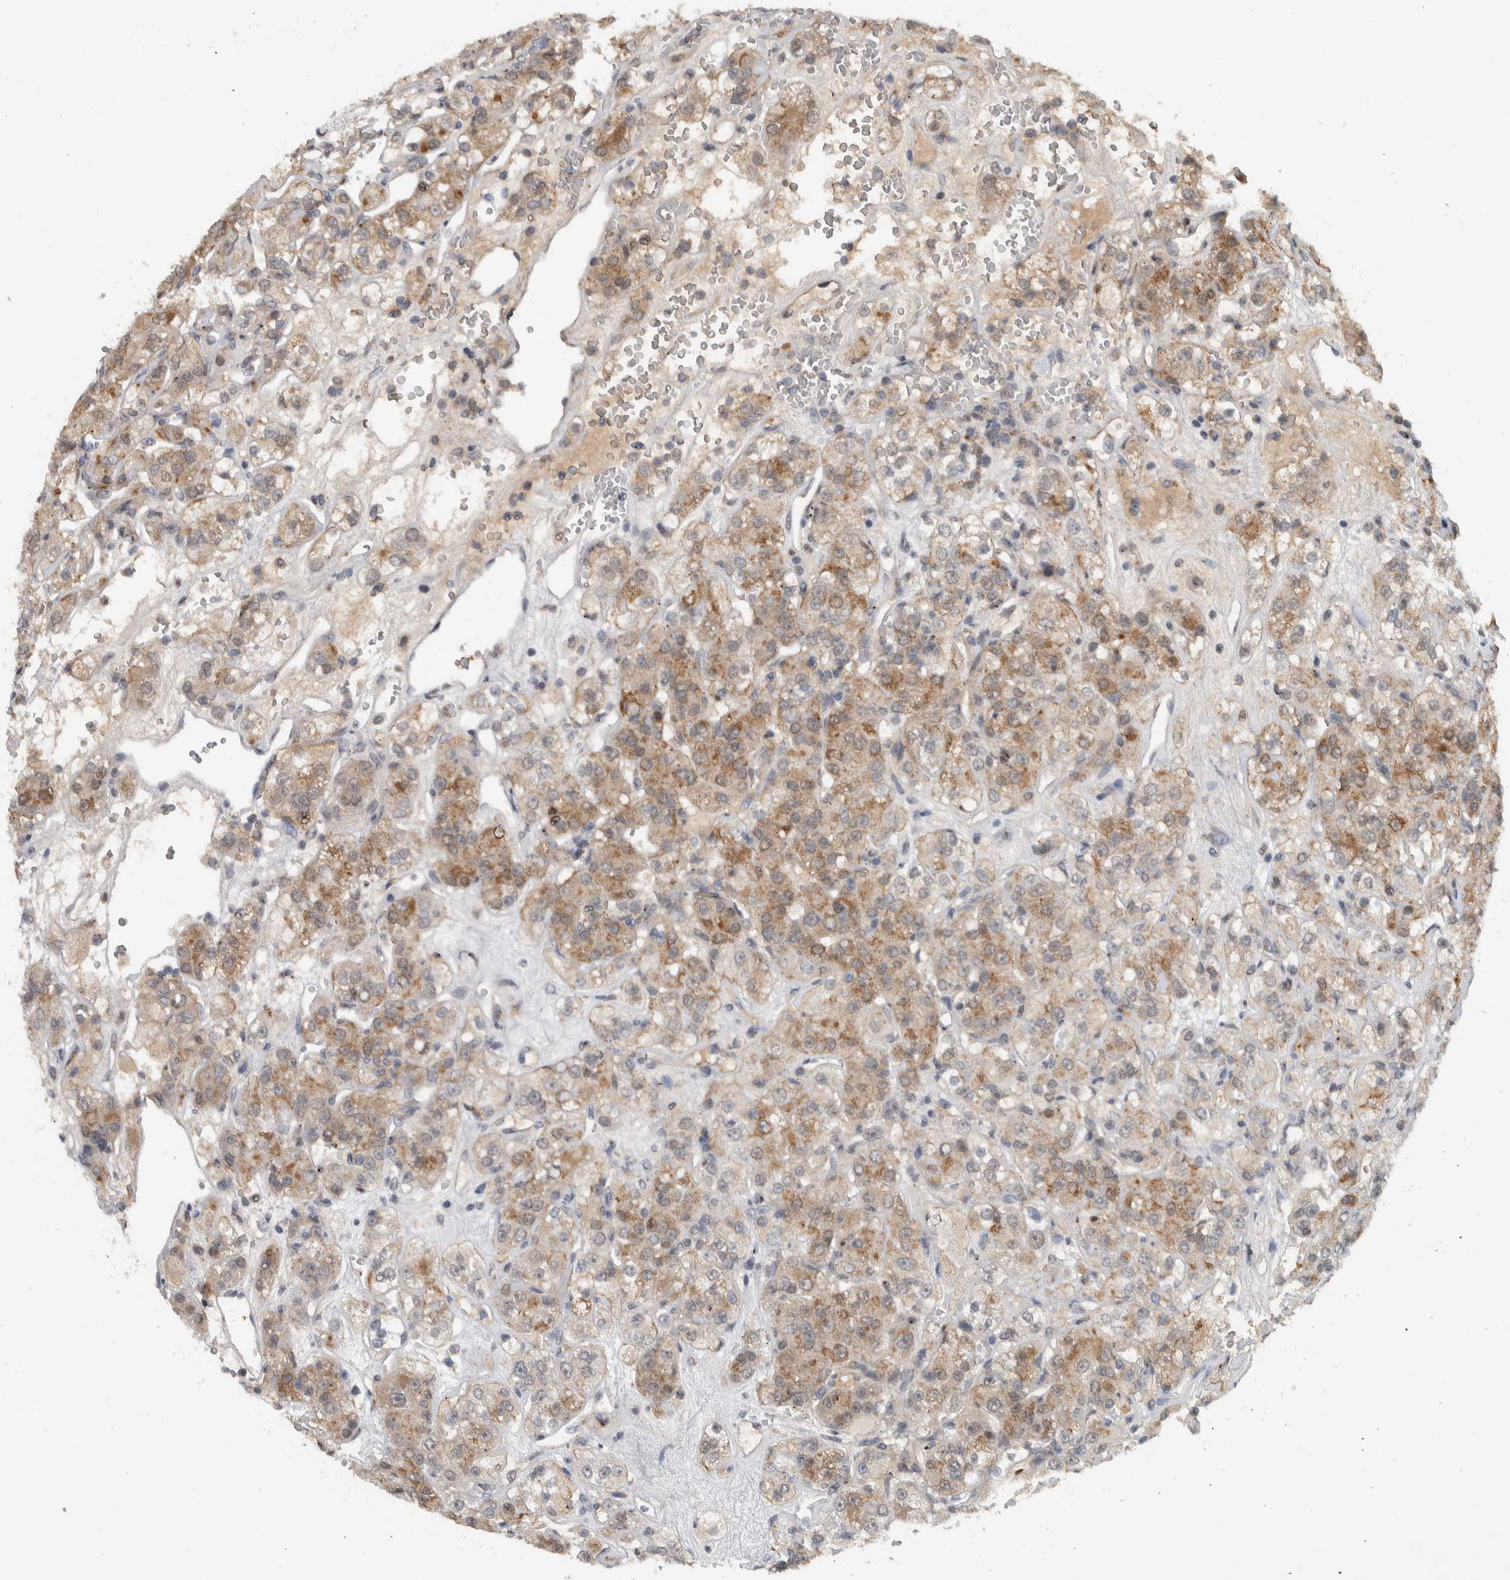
{"staining": {"intensity": "weak", "quantity": ">75%", "location": "cytoplasmic/membranous"}, "tissue": "renal cancer", "cell_type": "Tumor cells", "image_type": "cancer", "snomed": [{"axis": "morphology", "description": "Normal tissue, NOS"}, {"axis": "morphology", "description": "Adenocarcinoma, NOS"}, {"axis": "topography", "description": "Kidney"}], "caption": "The immunohistochemical stain shows weak cytoplasmic/membranous staining in tumor cells of renal adenocarcinoma tissue. The staining was performed using DAB, with brown indicating positive protein expression. Nuclei are stained blue with hematoxylin.", "gene": "MSL1", "patient": {"sex": "male", "age": 61}}